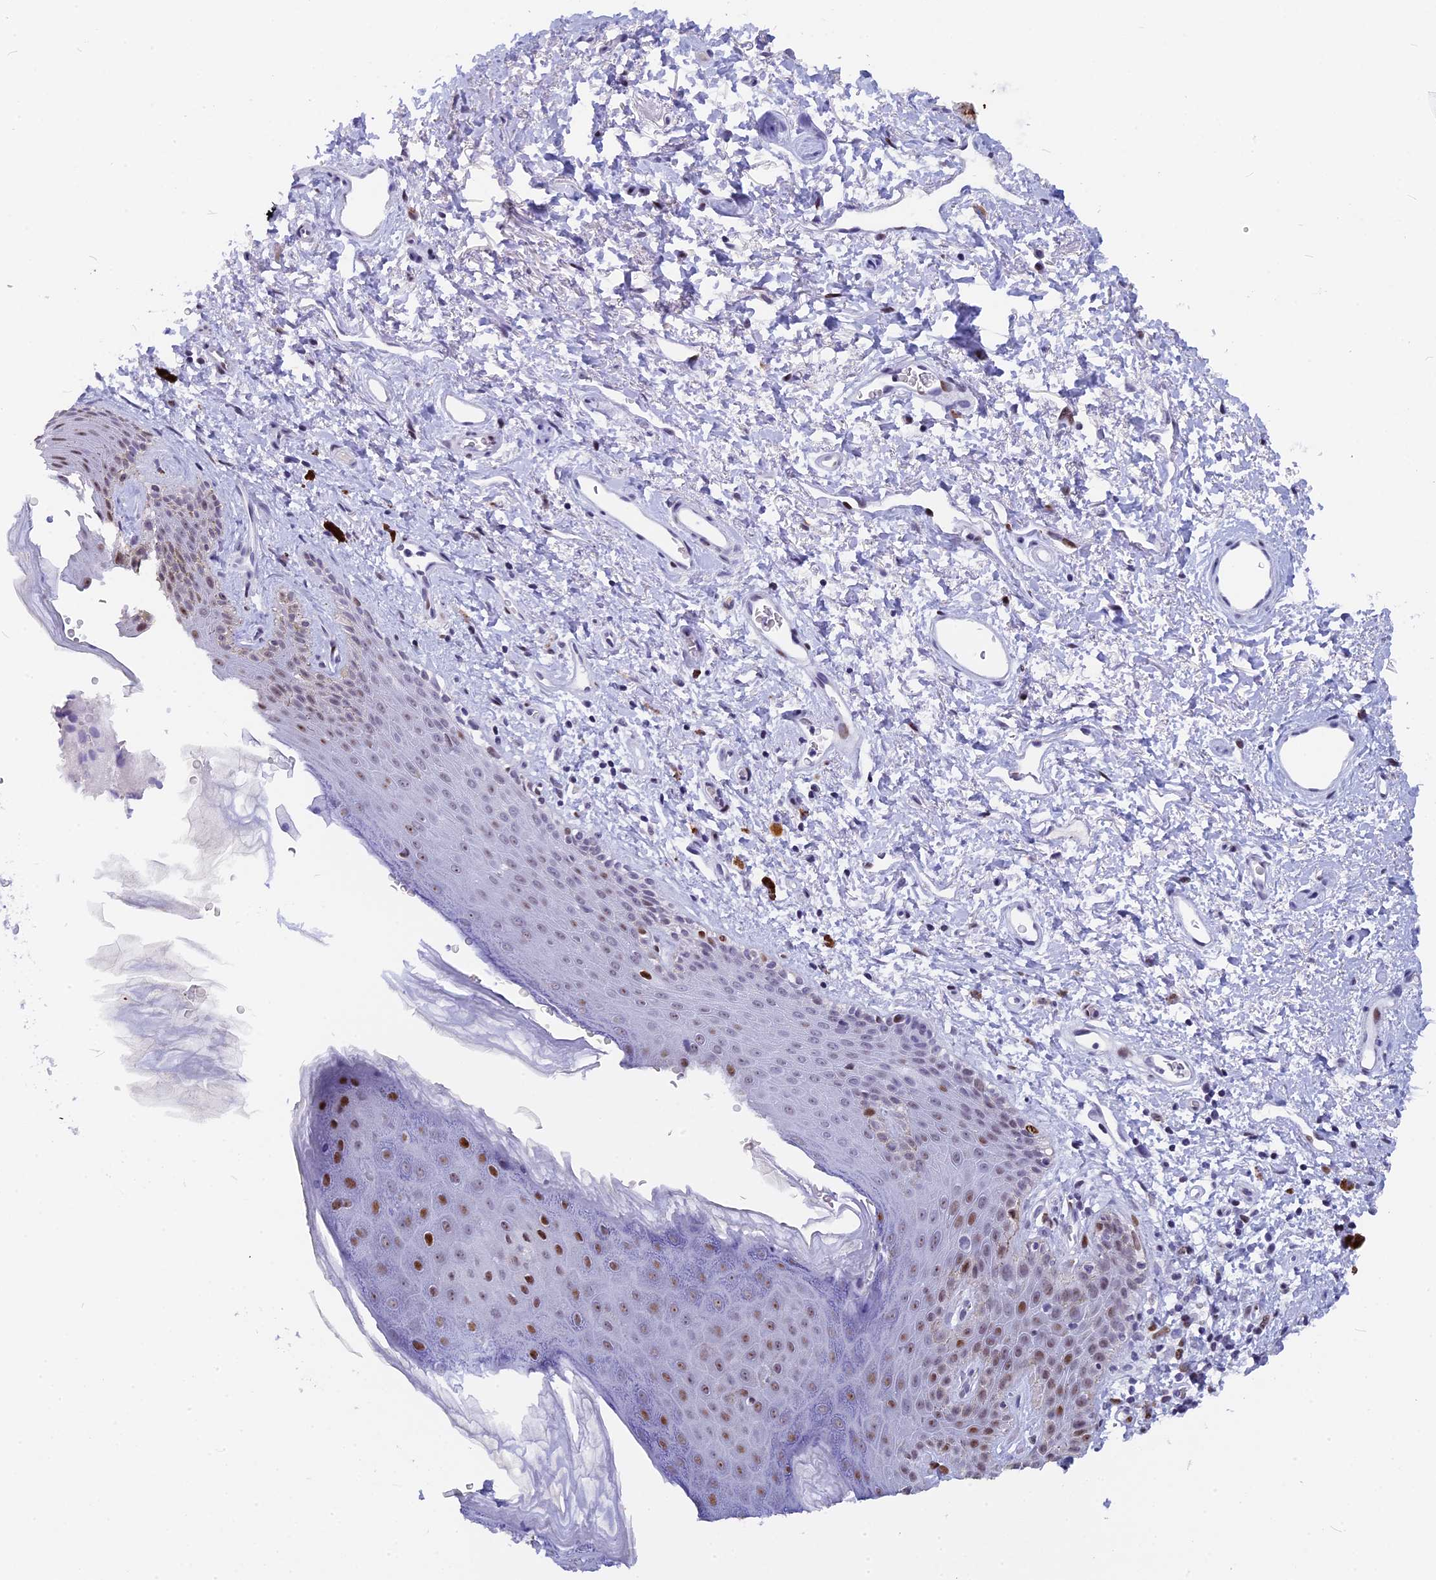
{"staining": {"intensity": "moderate", "quantity": "25%-75%", "location": "nuclear"}, "tissue": "skin", "cell_type": "Epidermal cells", "image_type": "normal", "snomed": [{"axis": "morphology", "description": "Normal tissue, NOS"}, {"axis": "topography", "description": "Anal"}], "caption": "High-power microscopy captured an immunohistochemistry (IHC) photomicrograph of benign skin, revealing moderate nuclear expression in approximately 25%-75% of epidermal cells. The staining was performed using DAB, with brown indicating positive protein expression. Nuclei are stained blue with hematoxylin.", "gene": "NSA2", "patient": {"sex": "female", "age": 46}}